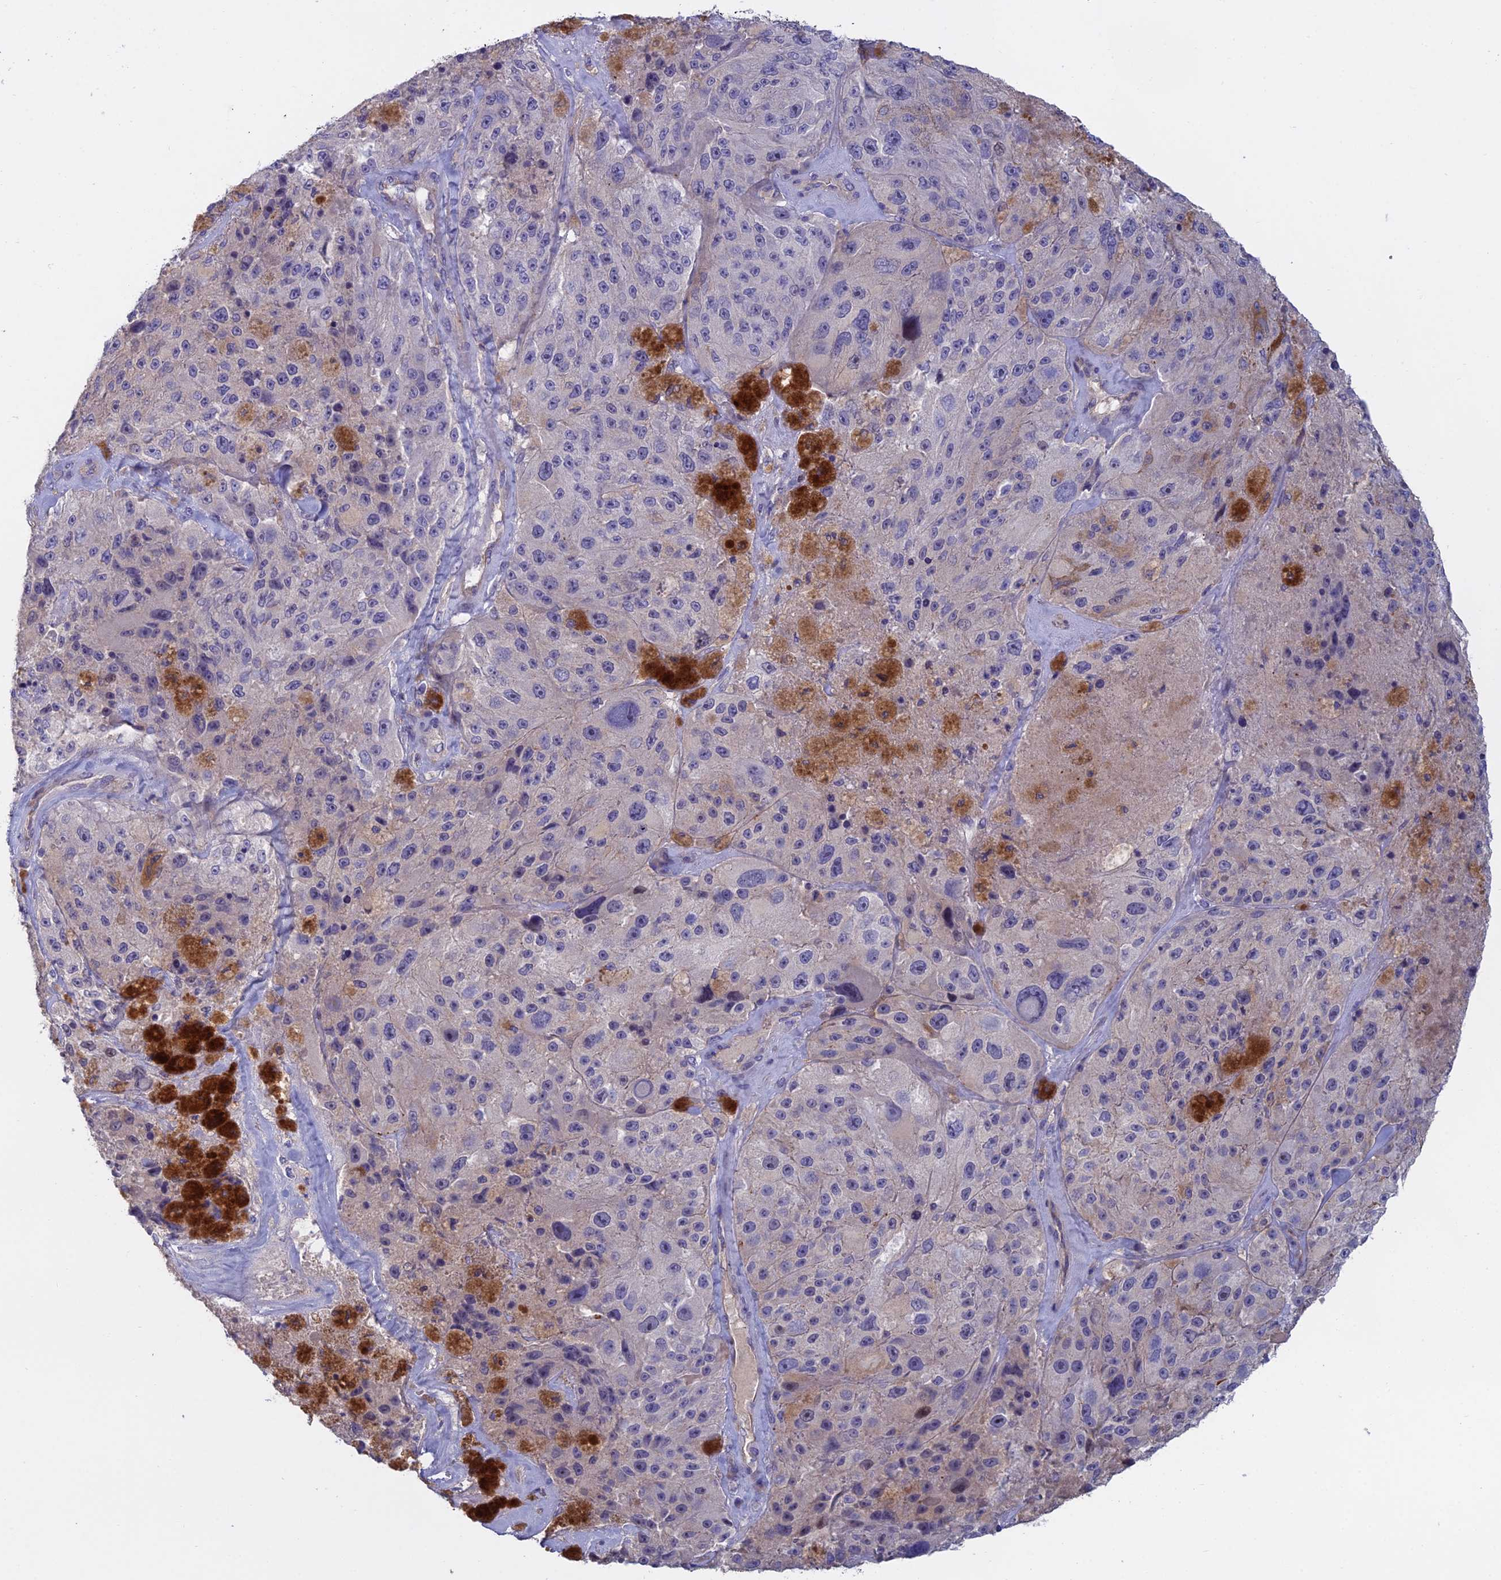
{"staining": {"intensity": "negative", "quantity": "none", "location": "none"}, "tissue": "melanoma", "cell_type": "Tumor cells", "image_type": "cancer", "snomed": [{"axis": "morphology", "description": "Malignant melanoma, Metastatic site"}, {"axis": "topography", "description": "Lymph node"}], "caption": "An immunohistochemistry (IHC) histopathology image of melanoma is shown. There is no staining in tumor cells of melanoma. The staining was performed using DAB (3,3'-diaminobenzidine) to visualize the protein expression in brown, while the nuclei were stained in blue with hematoxylin (Magnification: 20x).", "gene": "C15orf62", "patient": {"sex": "male", "age": 62}}